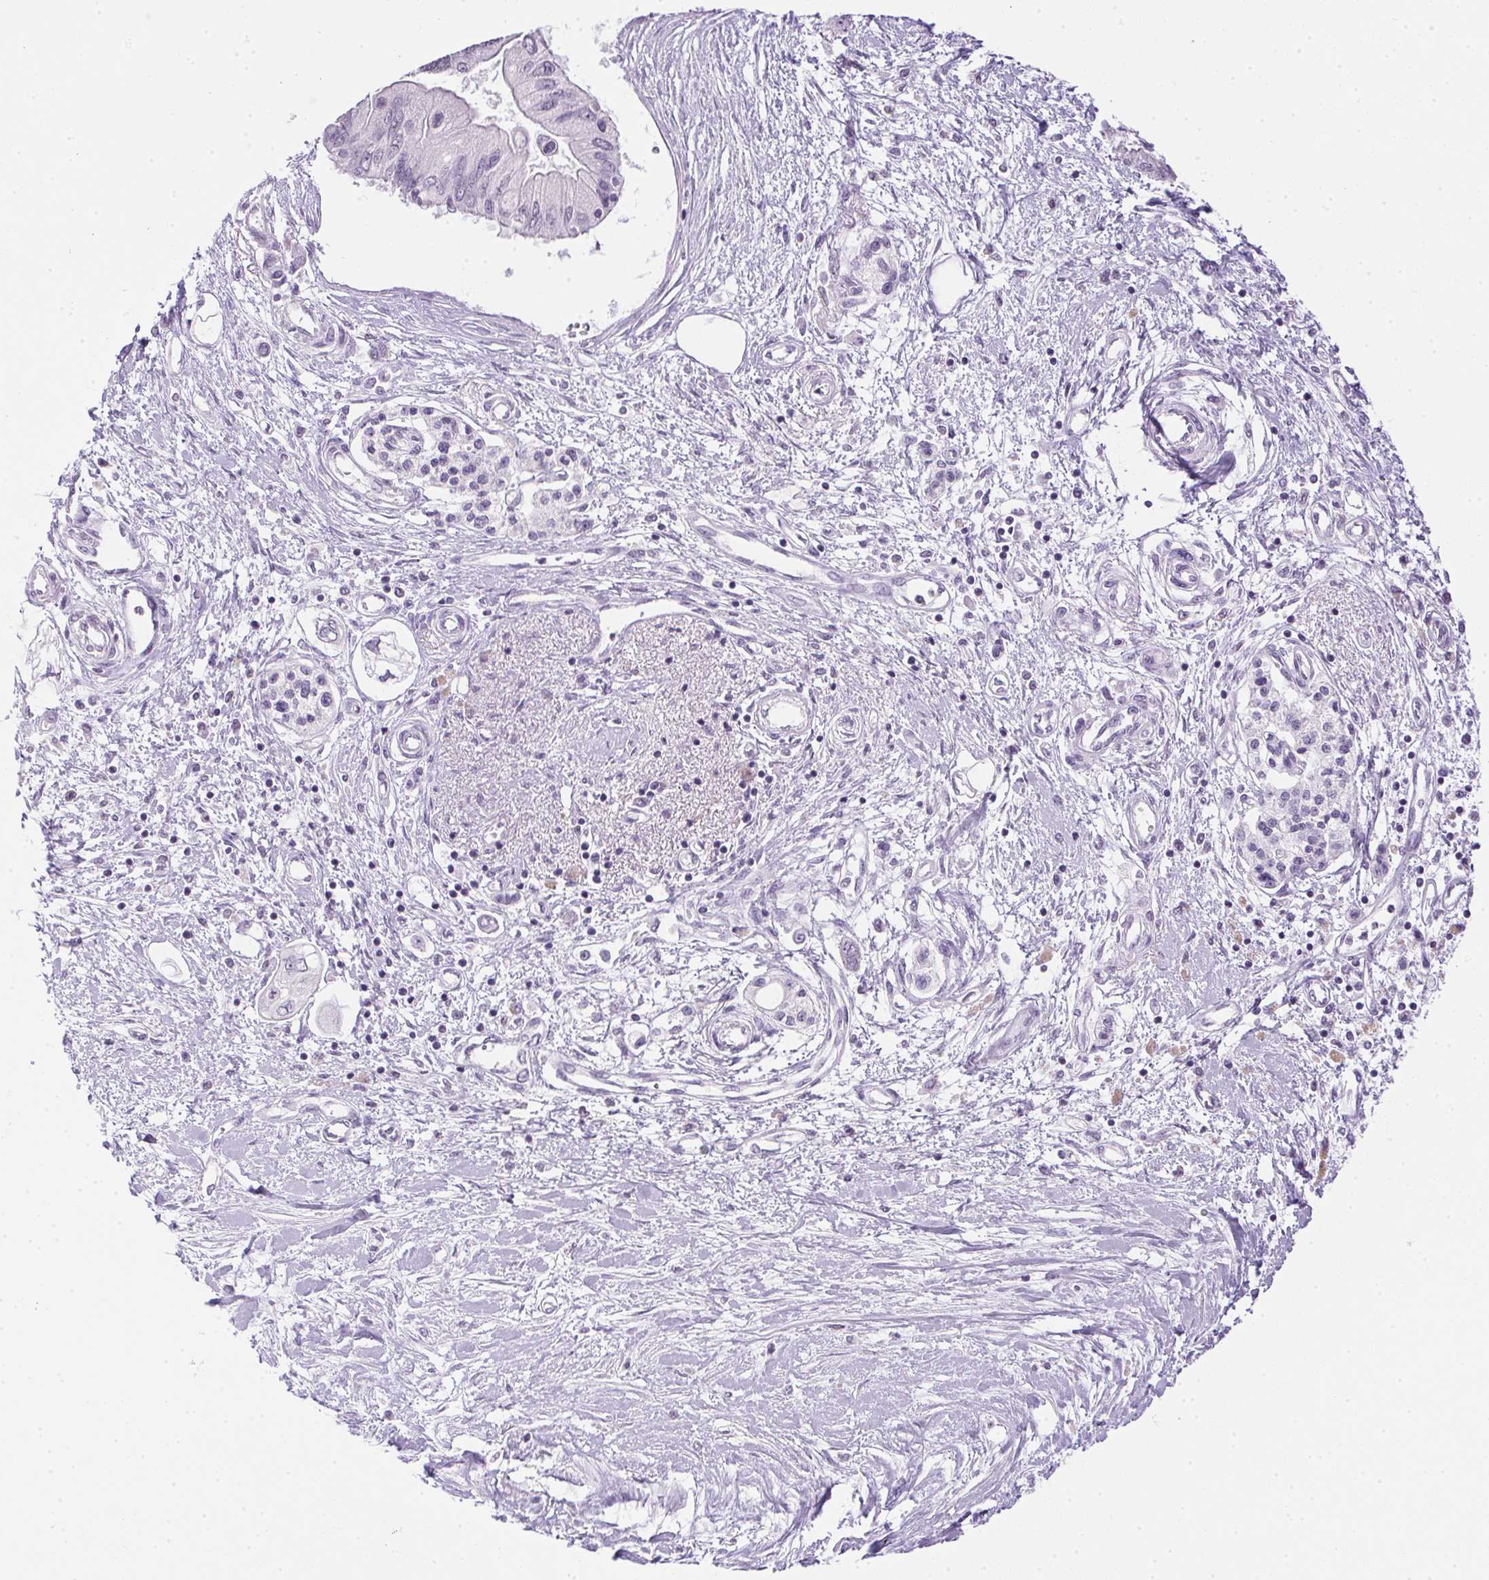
{"staining": {"intensity": "negative", "quantity": "none", "location": "none"}, "tissue": "pancreatic cancer", "cell_type": "Tumor cells", "image_type": "cancer", "snomed": [{"axis": "morphology", "description": "Adenocarcinoma, NOS"}, {"axis": "topography", "description": "Pancreas"}], "caption": "This is an immunohistochemistry (IHC) histopathology image of human pancreatic cancer. There is no staining in tumor cells.", "gene": "PRL", "patient": {"sex": "female", "age": 77}}